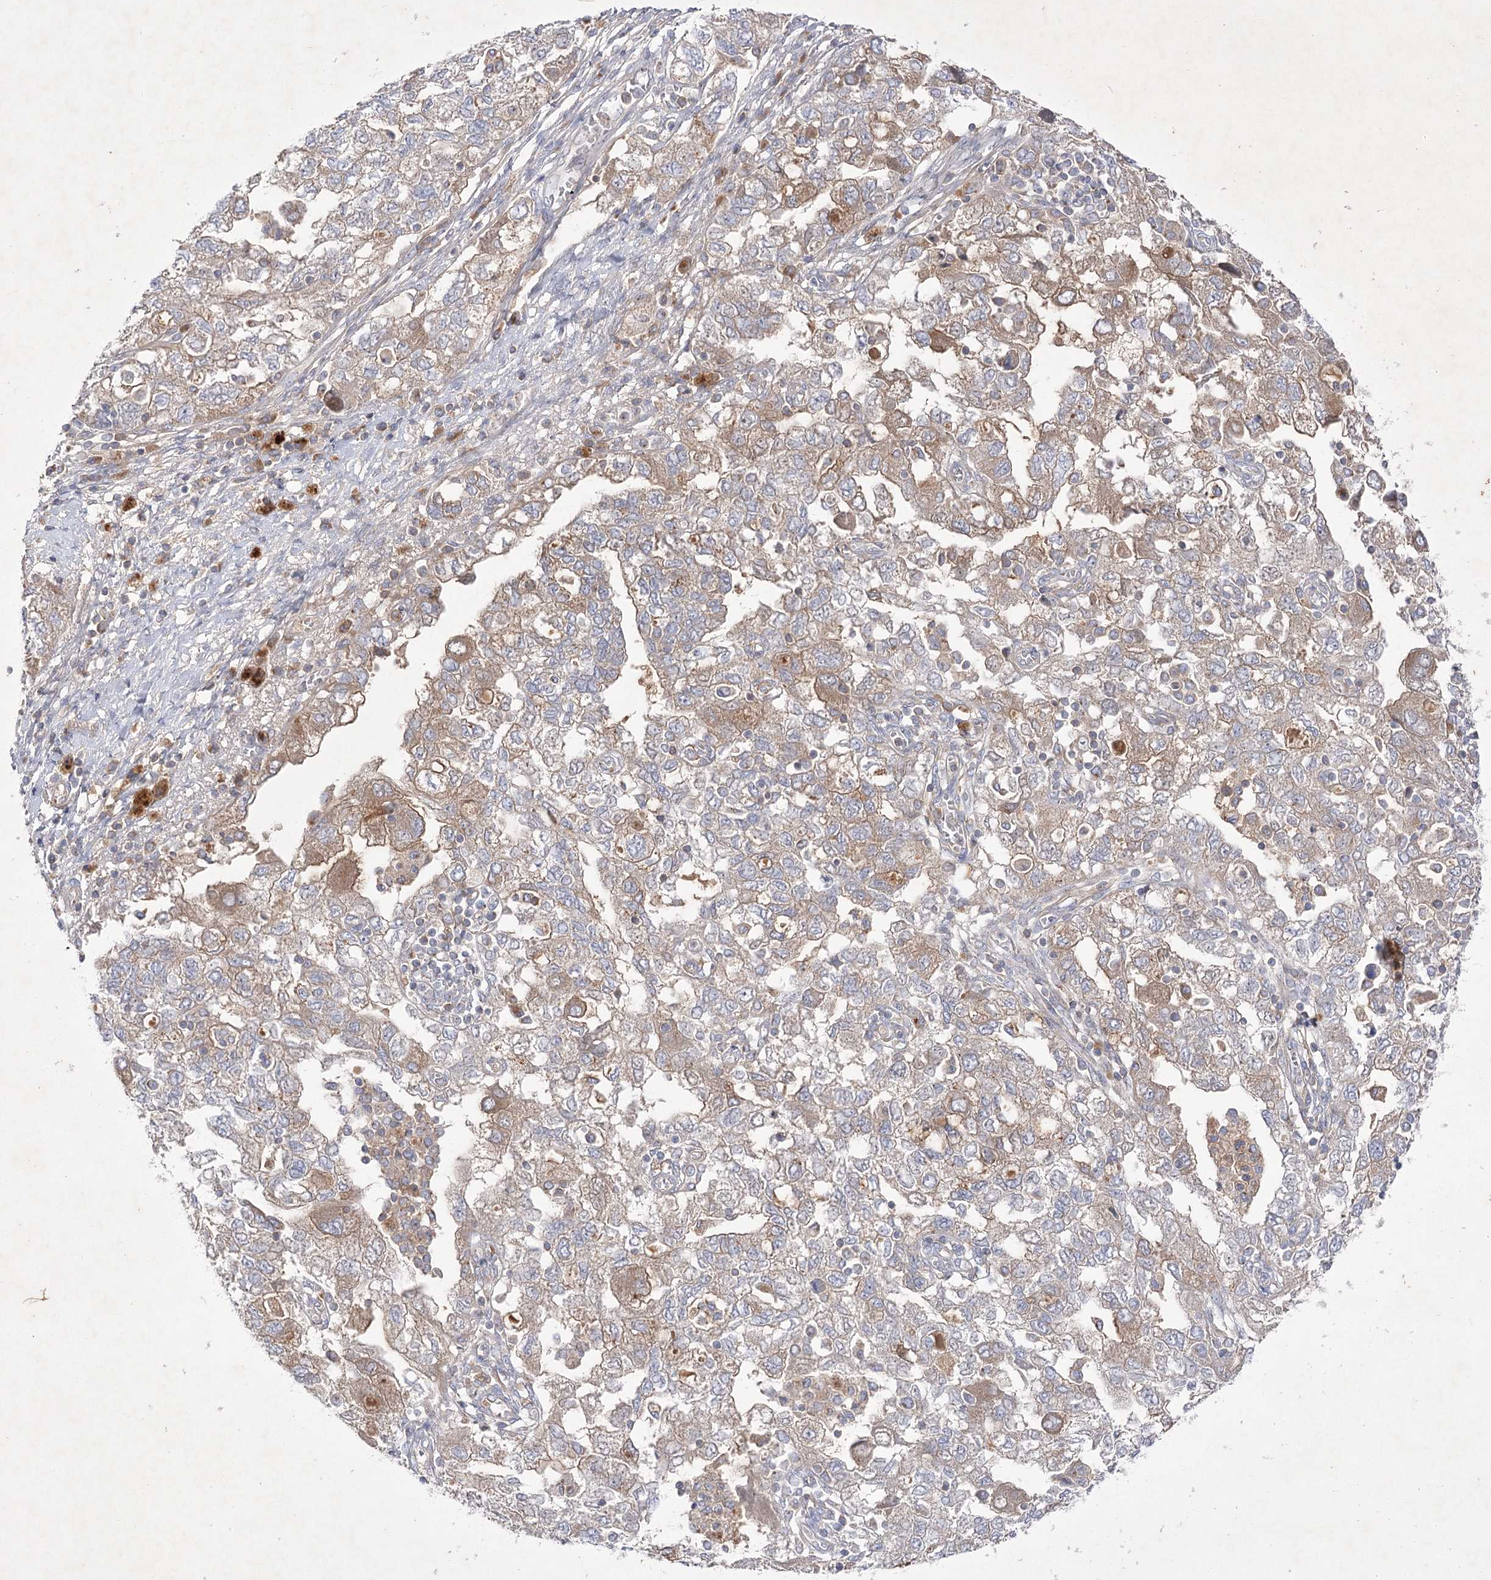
{"staining": {"intensity": "weak", "quantity": "25%-75%", "location": "cytoplasmic/membranous"}, "tissue": "ovarian cancer", "cell_type": "Tumor cells", "image_type": "cancer", "snomed": [{"axis": "morphology", "description": "Carcinoma, NOS"}, {"axis": "morphology", "description": "Cystadenocarcinoma, serous, NOS"}, {"axis": "topography", "description": "Ovary"}], "caption": "Ovarian cancer stained with immunohistochemistry (IHC) demonstrates weak cytoplasmic/membranous expression in approximately 25%-75% of tumor cells.", "gene": "GBF1", "patient": {"sex": "female", "age": 69}}